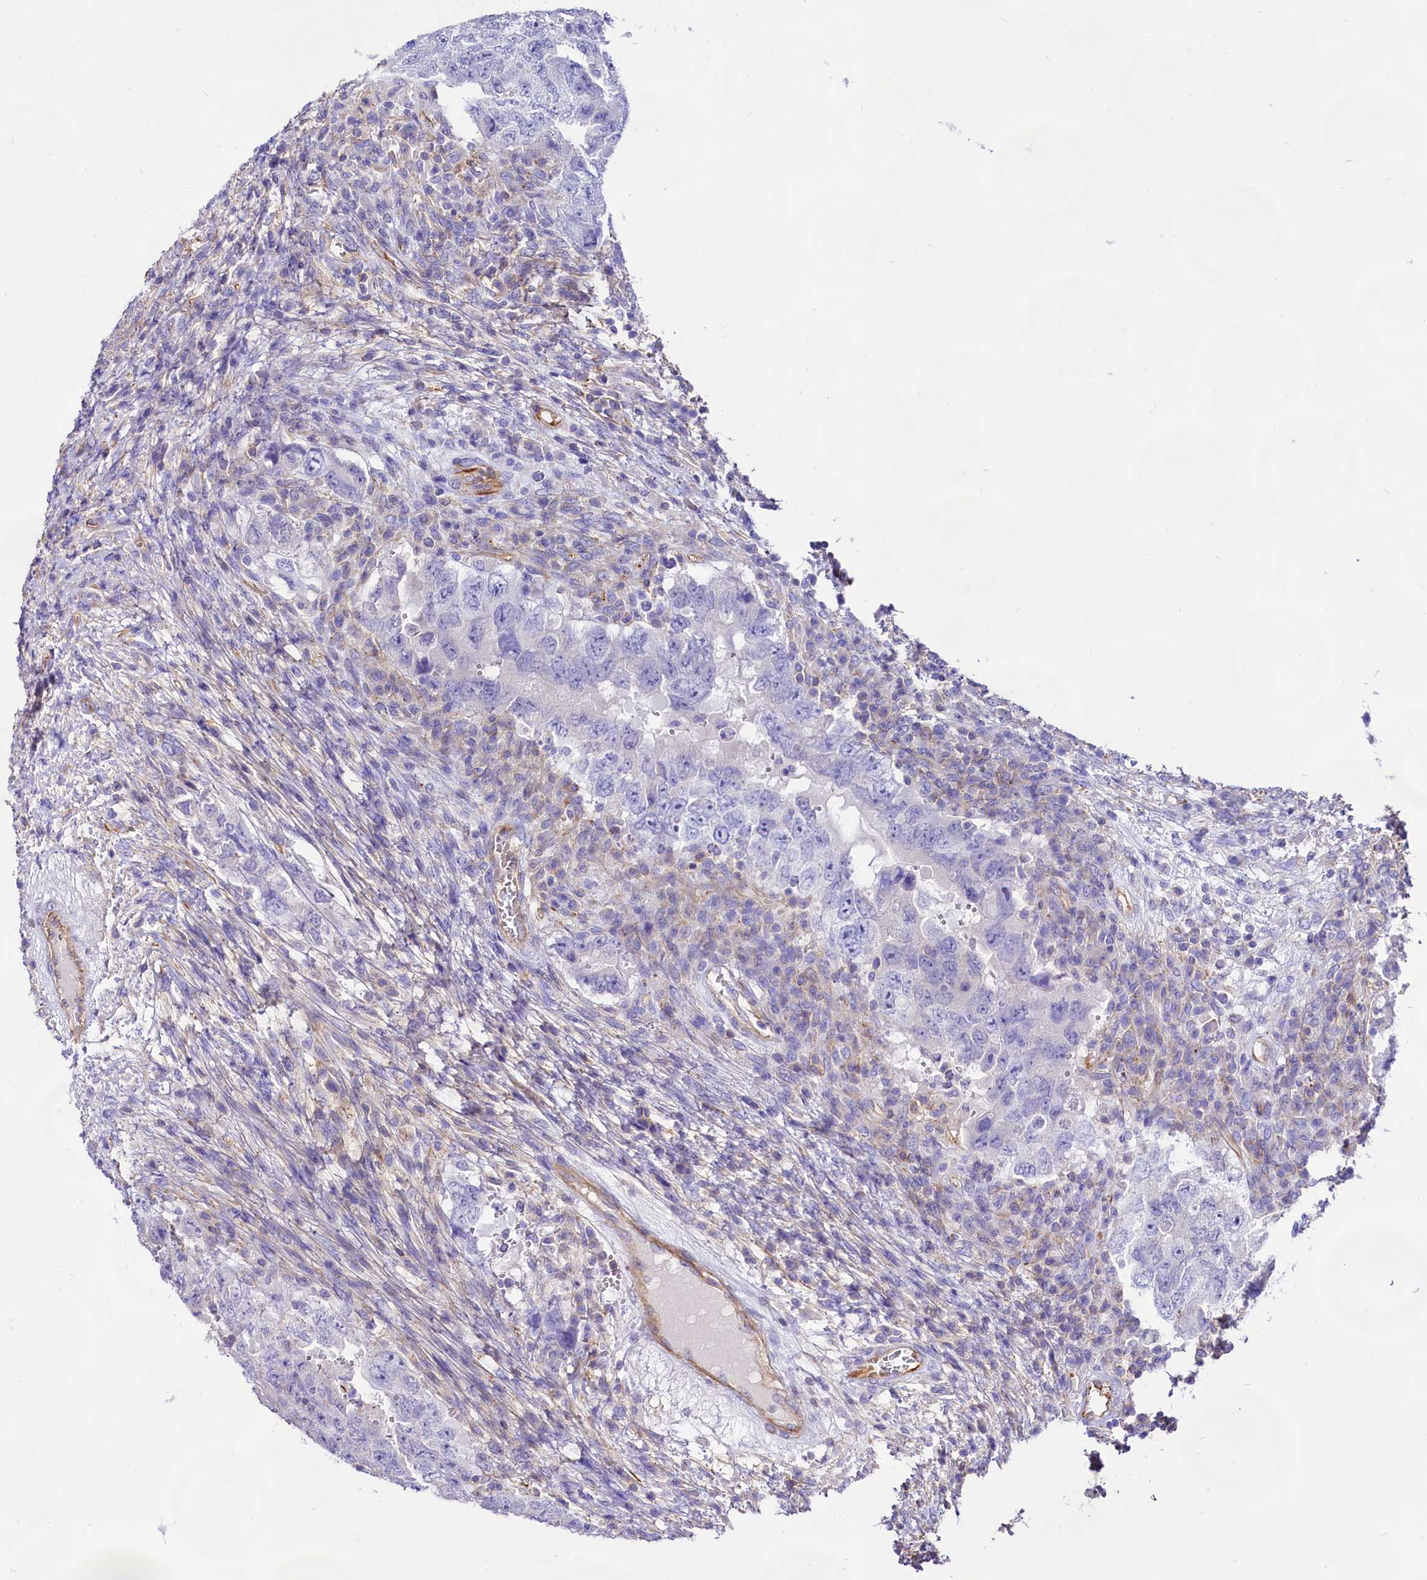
{"staining": {"intensity": "negative", "quantity": "none", "location": "none"}, "tissue": "testis cancer", "cell_type": "Tumor cells", "image_type": "cancer", "snomed": [{"axis": "morphology", "description": "Carcinoma, Embryonal, NOS"}, {"axis": "topography", "description": "Testis"}], "caption": "High power microscopy photomicrograph of an IHC micrograph of testis cancer (embryonal carcinoma), revealing no significant staining in tumor cells.", "gene": "CD99", "patient": {"sex": "male", "age": 26}}